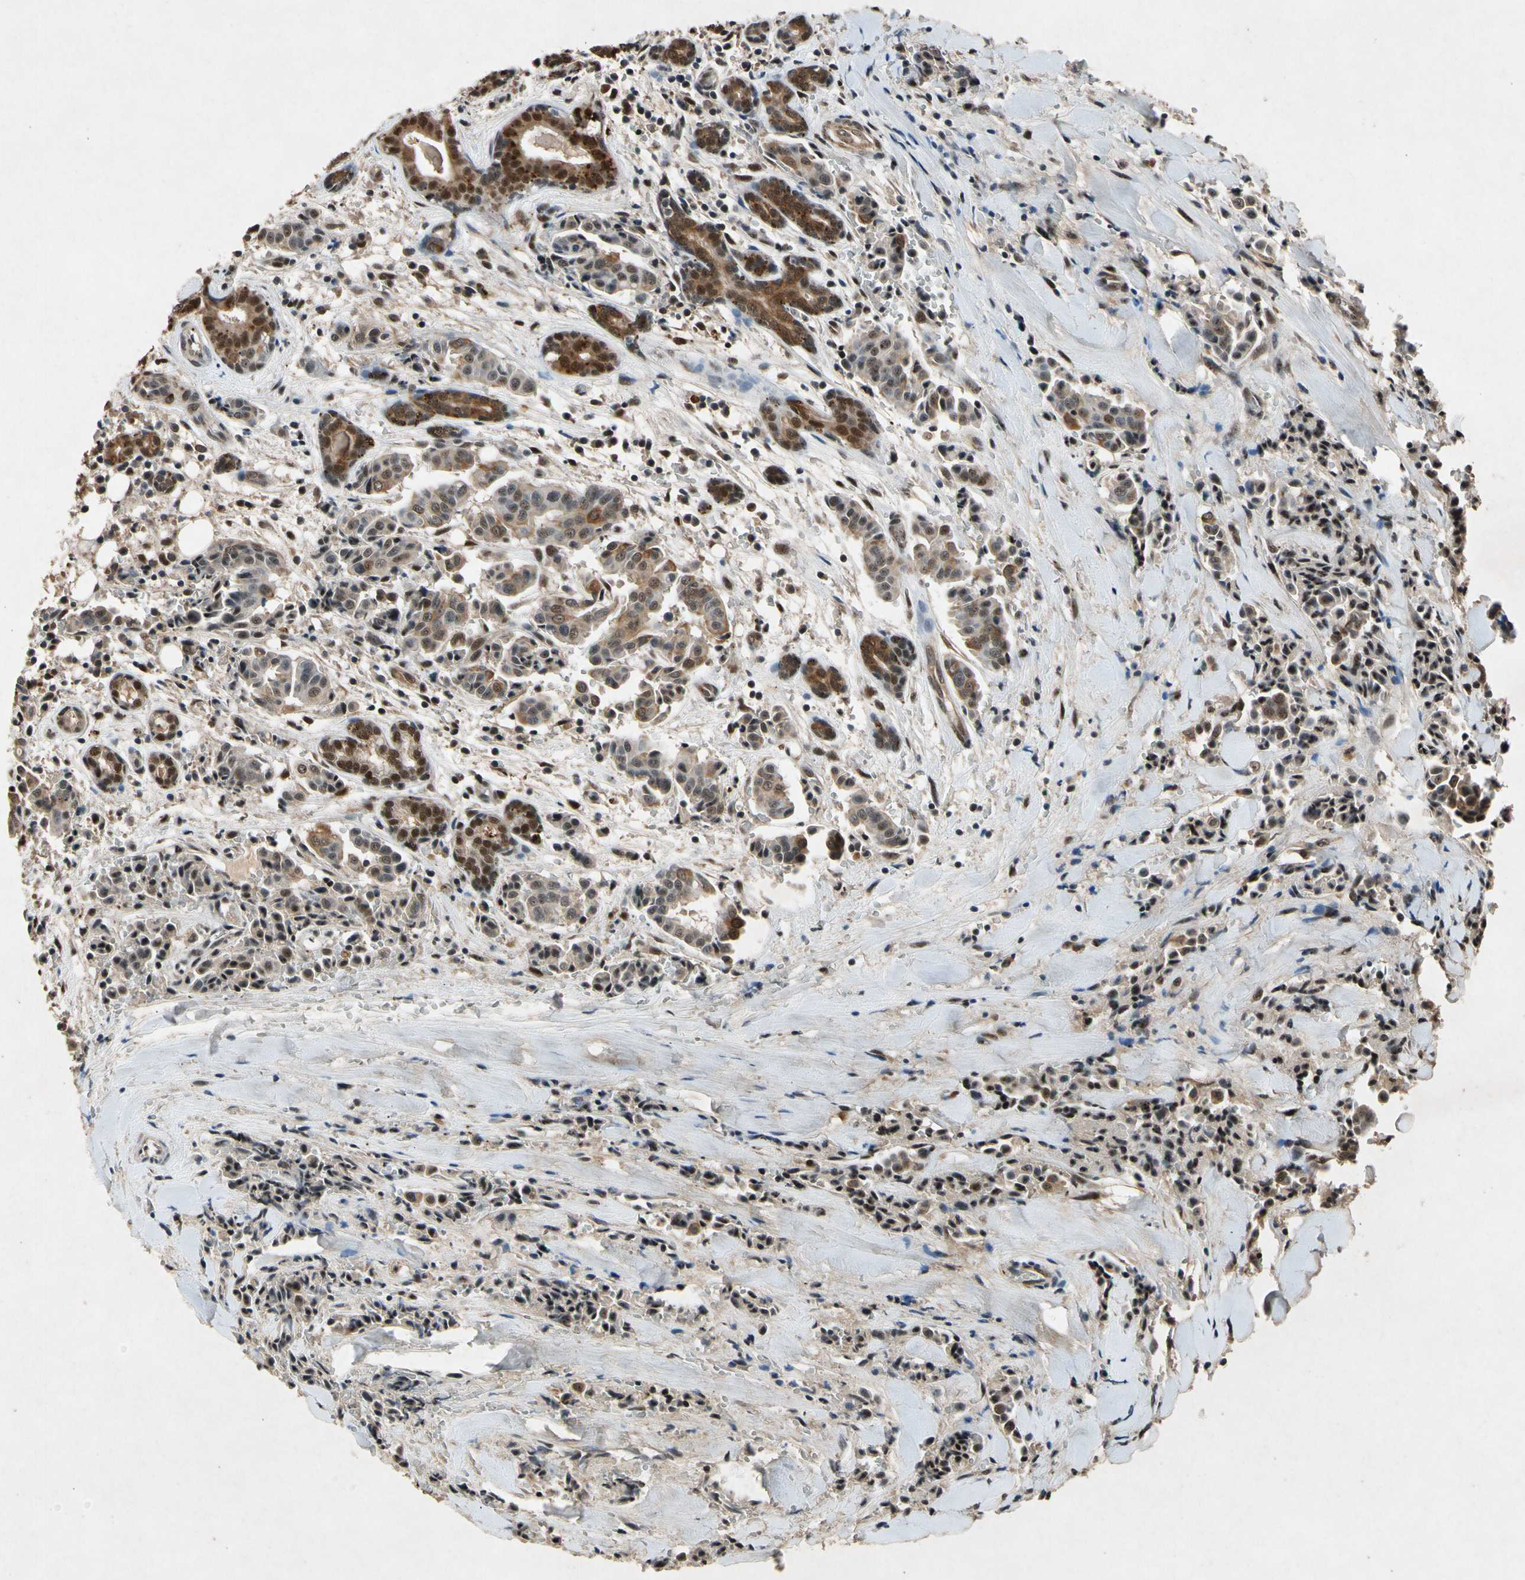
{"staining": {"intensity": "strong", "quantity": "25%-75%", "location": "cytoplasmic/membranous,nuclear"}, "tissue": "head and neck cancer", "cell_type": "Tumor cells", "image_type": "cancer", "snomed": [{"axis": "morphology", "description": "Adenocarcinoma, NOS"}, {"axis": "topography", "description": "Salivary gland"}, {"axis": "topography", "description": "Head-Neck"}], "caption": "A high amount of strong cytoplasmic/membranous and nuclear staining is present in about 25%-75% of tumor cells in head and neck cancer (adenocarcinoma) tissue. (DAB (3,3'-diaminobenzidine) IHC with brightfield microscopy, high magnification).", "gene": "PML", "patient": {"sex": "female", "age": 59}}